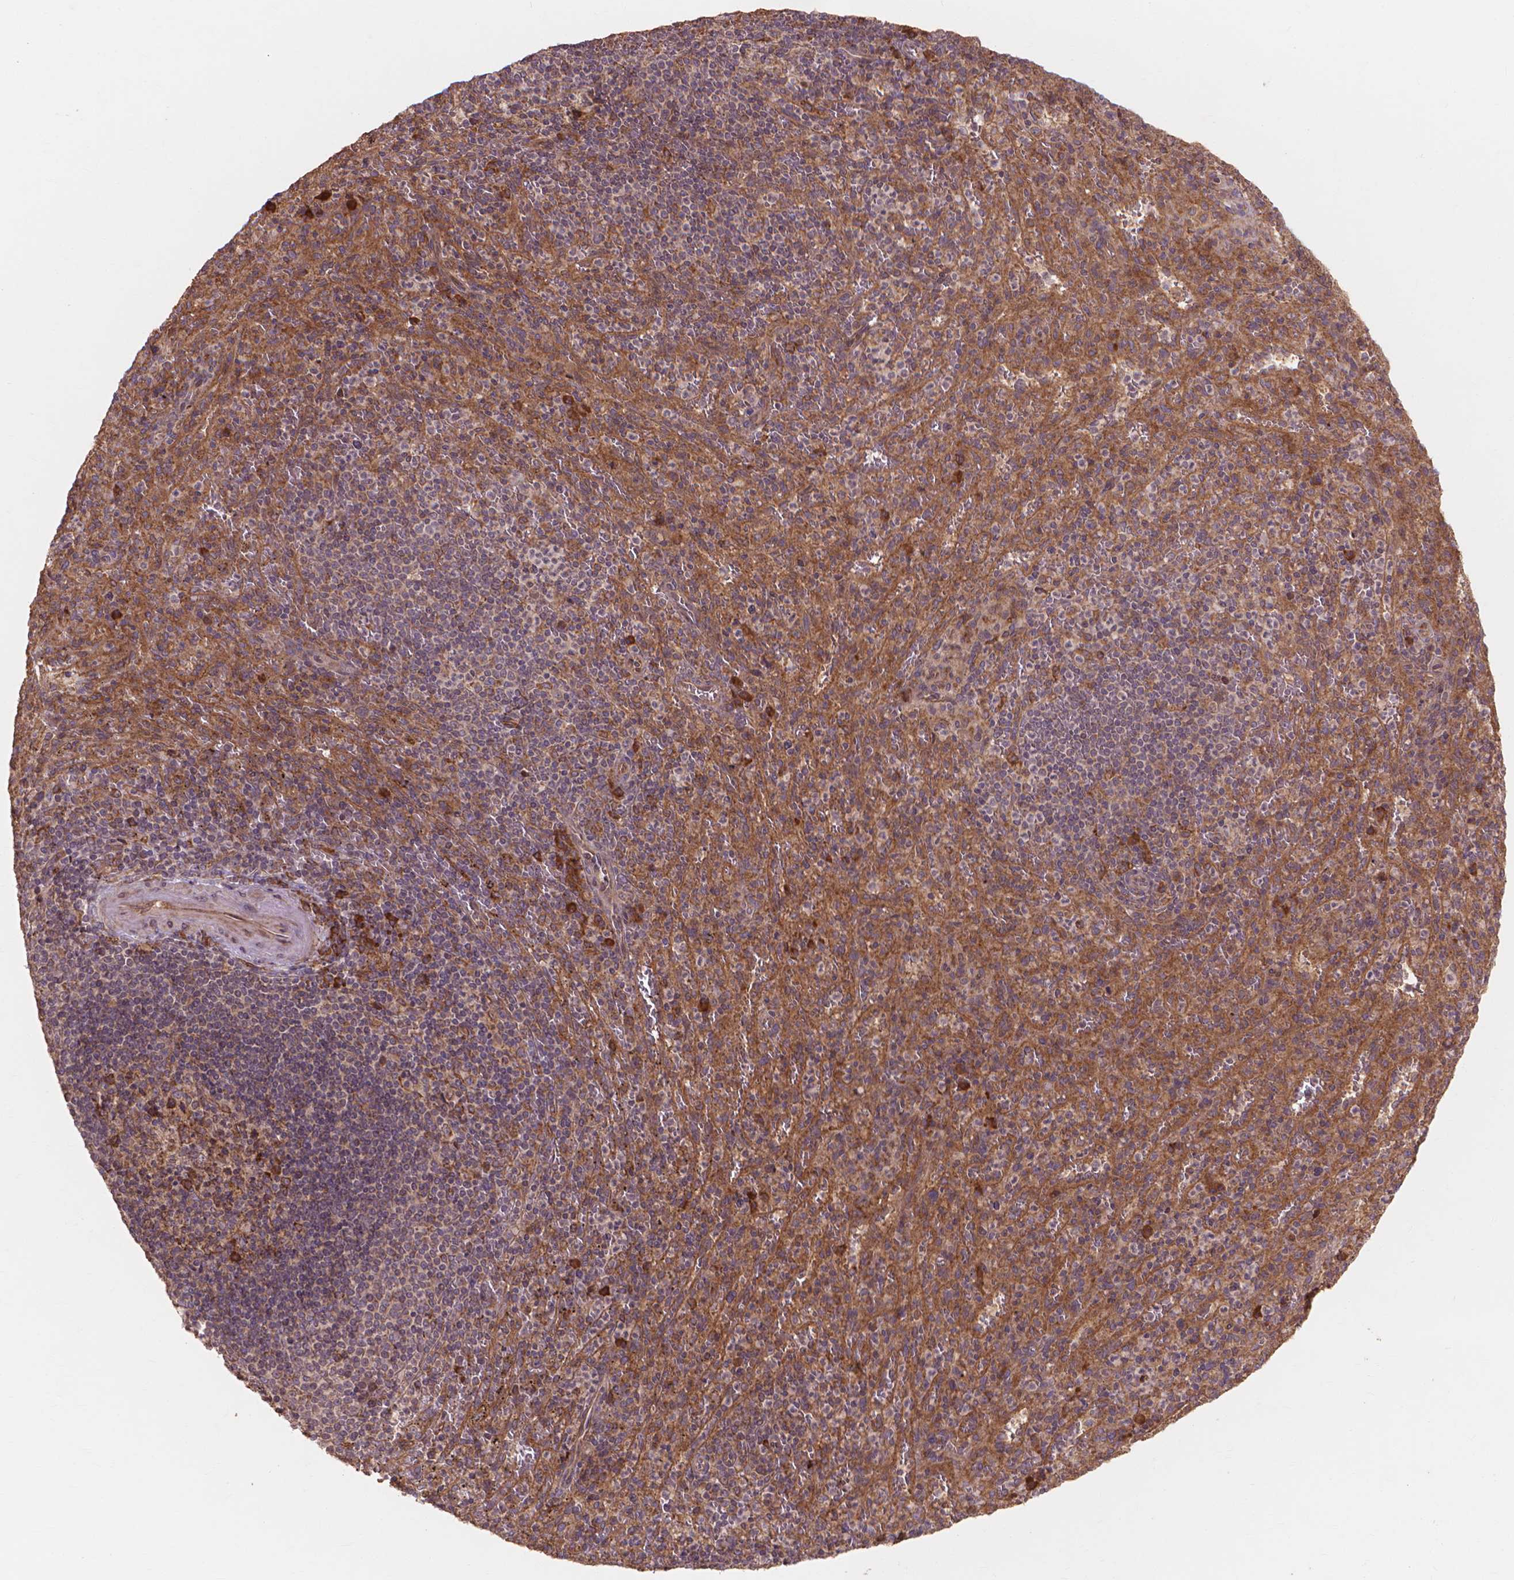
{"staining": {"intensity": "moderate", "quantity": ">75%", "location": "cytoplasmic/membranous"}, "tissue": "spleen", "cell_type": "Cells in red pulp", "image_type": "normal", "snomed": [{"axis": "morphology", "description": "Normal tissue, NOS"}, {"axis": "topography", "description": "Spleen"}], "caption": "Moderate cytoplasmic/membranous positivity is appreciated in about >75% of cells in red pulp in benign spleen. (brown staining indicates protein expression, while blue staining denotes nuclei).", "gene": "TAB2", "patient": {"sex": "male", "age": 57}}